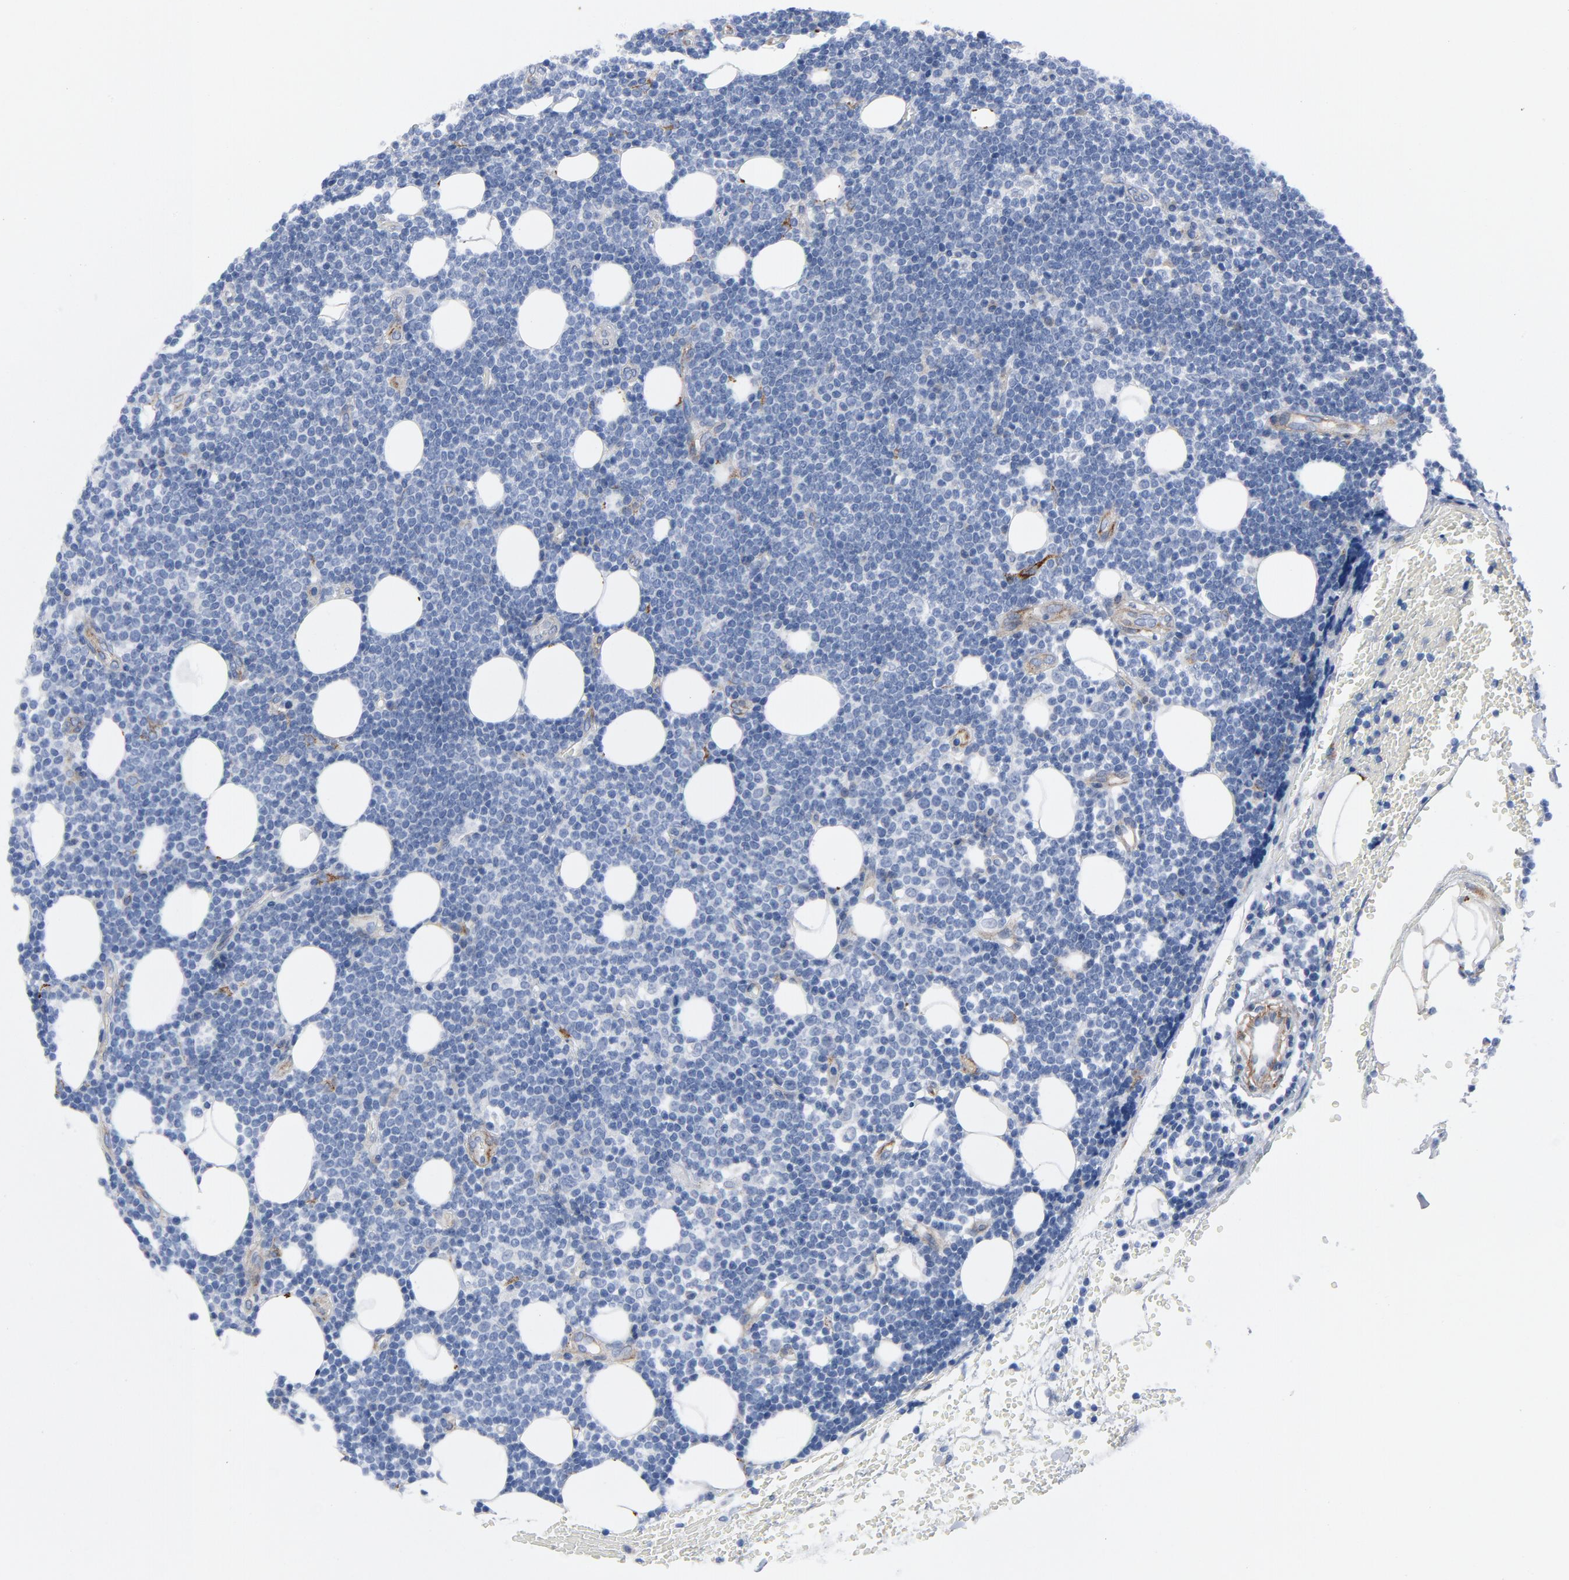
{"staining": {"intensity": "negative", "quantity": "none", "location": "none"}, "tissue": "lymphoma", "cell_type": "Tumor cells", "image_type": "cancer", "snomed": [{"axis": "morphology", "description": "Malignant lymphoma, non-Hodgkin's type, Low grade"}, {"axis": "topography", "description": "Soft tissue"}], "caption": "A photomicrograph of lymphoma stained for a protein demonstrates no brown staining in tumor cells.", "gene": "LAMC1", "patient": {"sex": "male", "age": 92}}